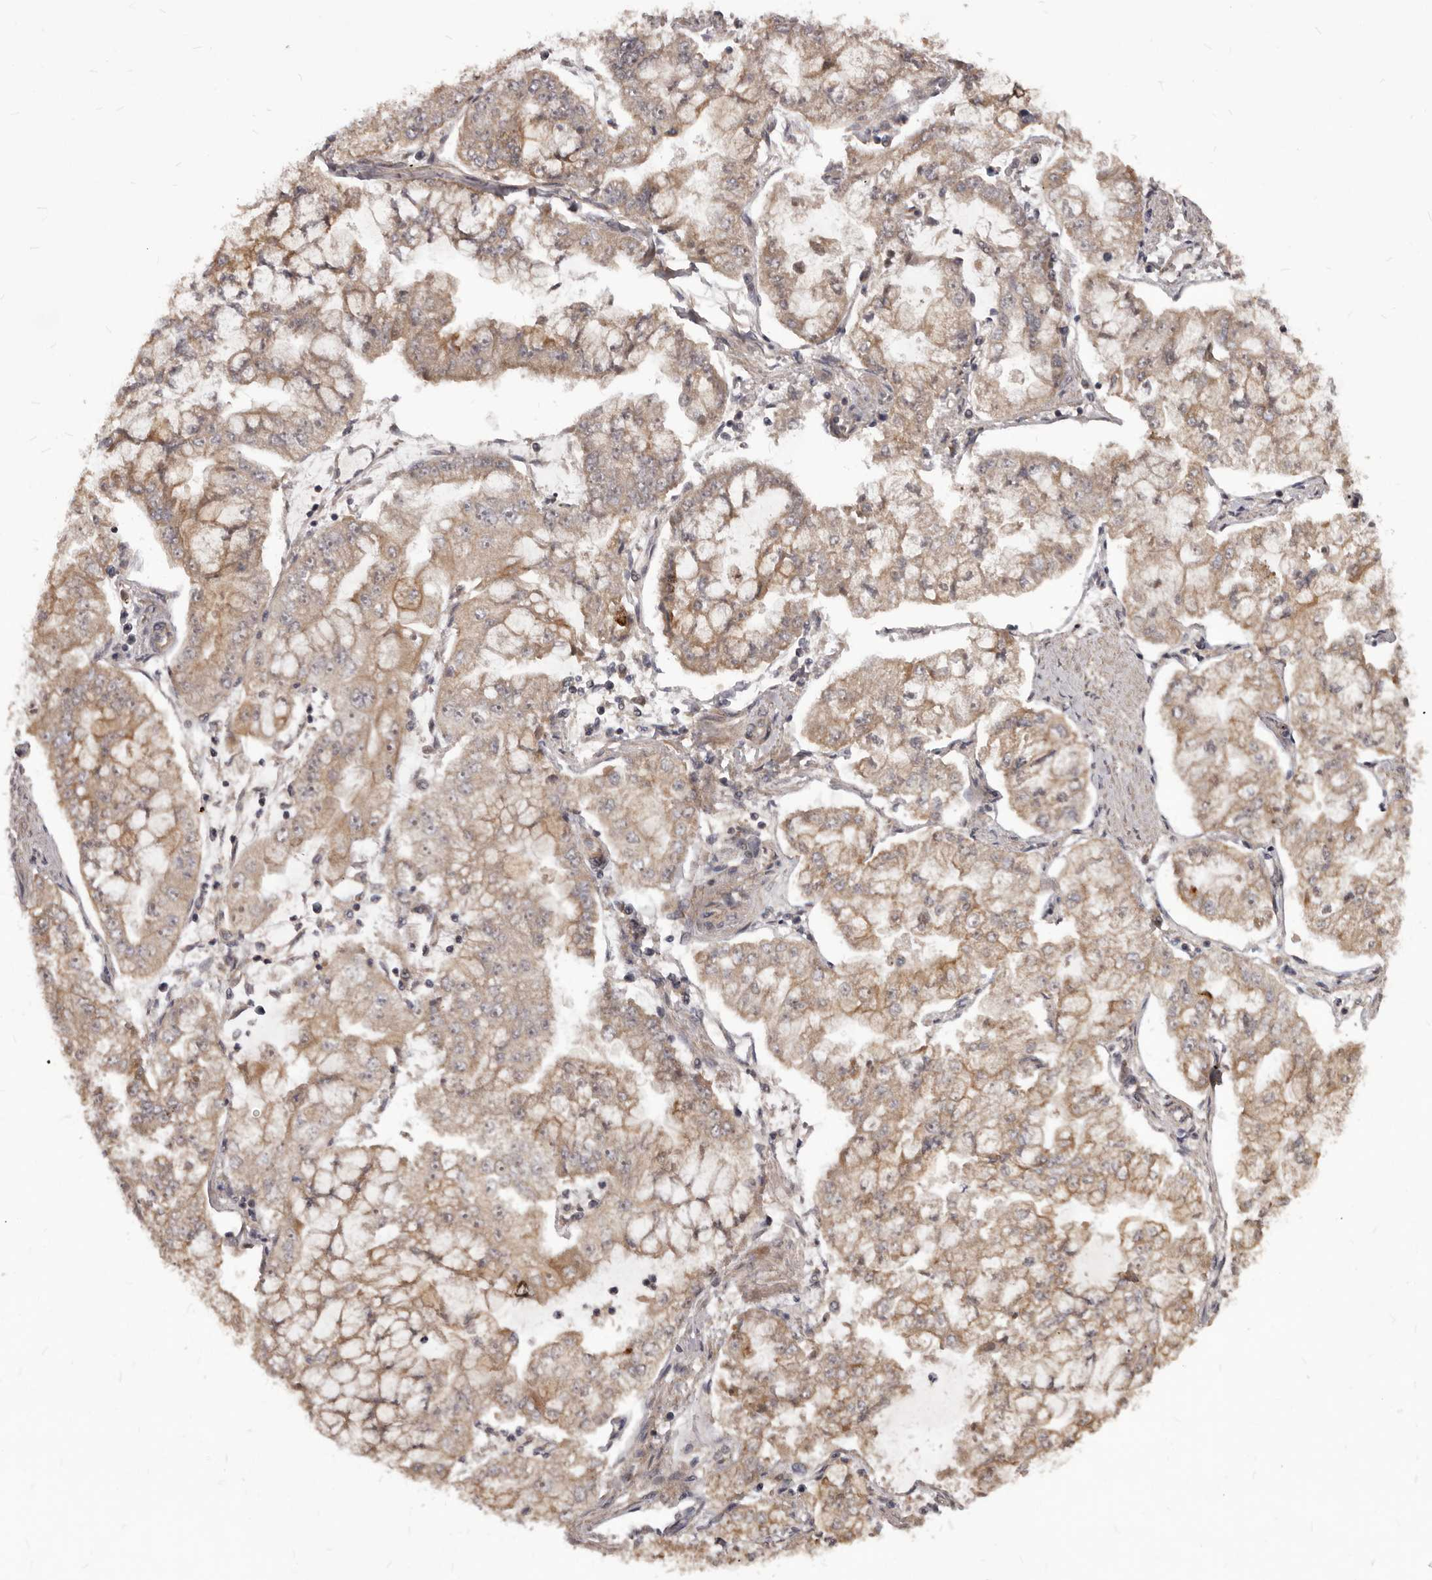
{"staining": {"intensity": "moderate", "quantity": ">75%", "location": "cytoplasmic/membranous"}, "tissue": "stomach cancer", "cell_type": "Tumor cells", "image_type": "cancer", "snomed": [{"axis": "morphology", "description": "Adenocarcinoma, NOS"}, {"axis": "topography", "description": "Stomach"}], "caption": "DAB (3,3'-diaminobenzidine) immunohistochemical staining of stomach cancer (adenocarcinoma) reveals moderate cytoplasmic/membranous protein positivity in about >75% of tumor cells.", "gene": "GABPB2", "patient": {"sex": "male", "age": 76}}